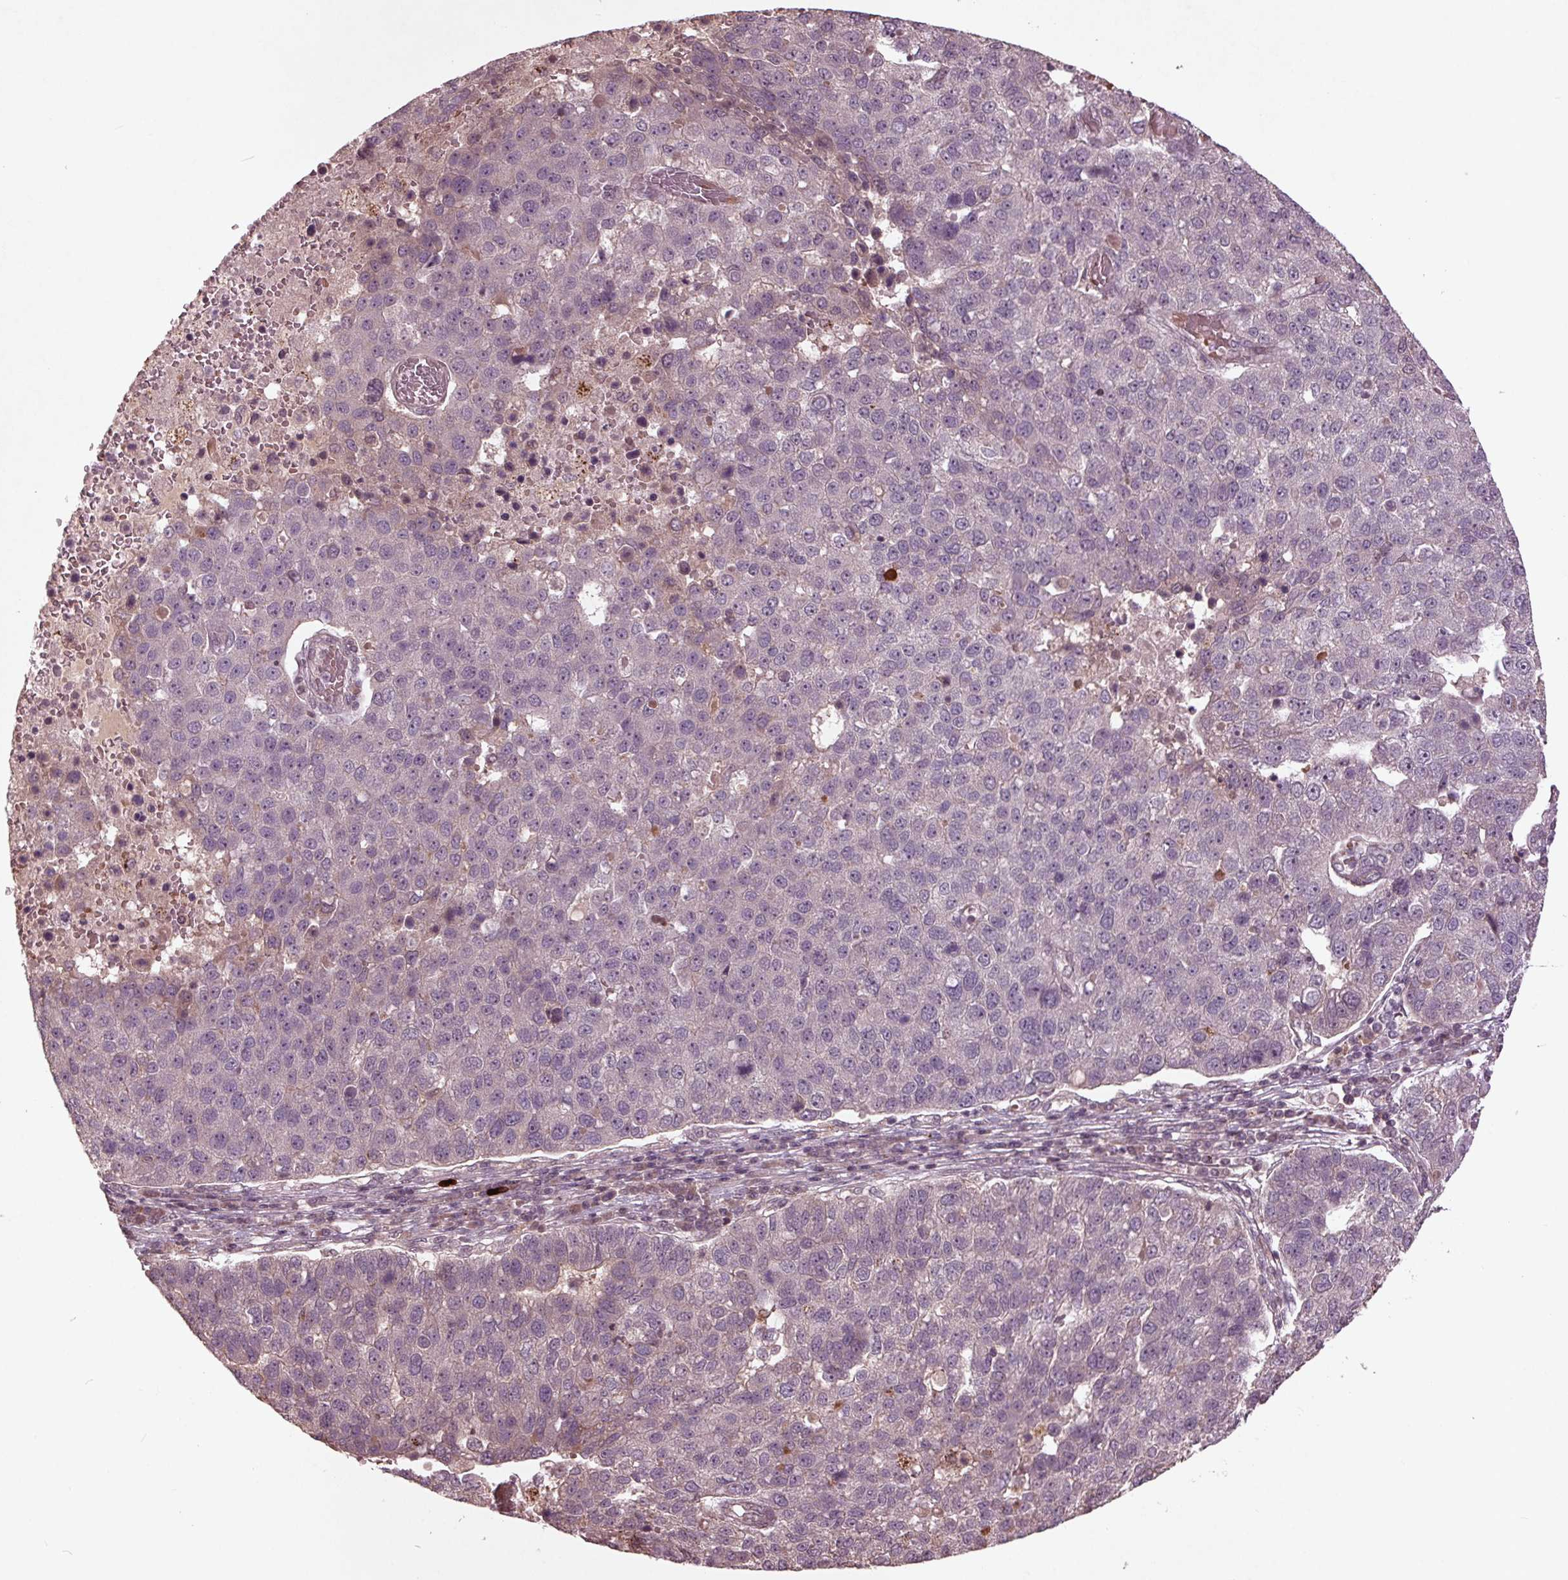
{"staining": {"intensity": "weak", "quantity": "<25%", "location": "cytoplasmic/membranous"}, "tissue": "pancreatic cancer", "cell_type": "Tumor cells", "image_type": "cancer", "snomed": [{"axis": "morphology", "description": "Adenocarcinoma, NOS"}, {"axis": "topography", "description": "Pancreas"}], "caption": "A high-resolution photomicrograph shows immunohistochemistry staining of pancreatic adenocarcinoma, which displays no significant expression in tumor cells.", "gene": "CDKL4", "patient": {"sex": "female", "age": 61}}